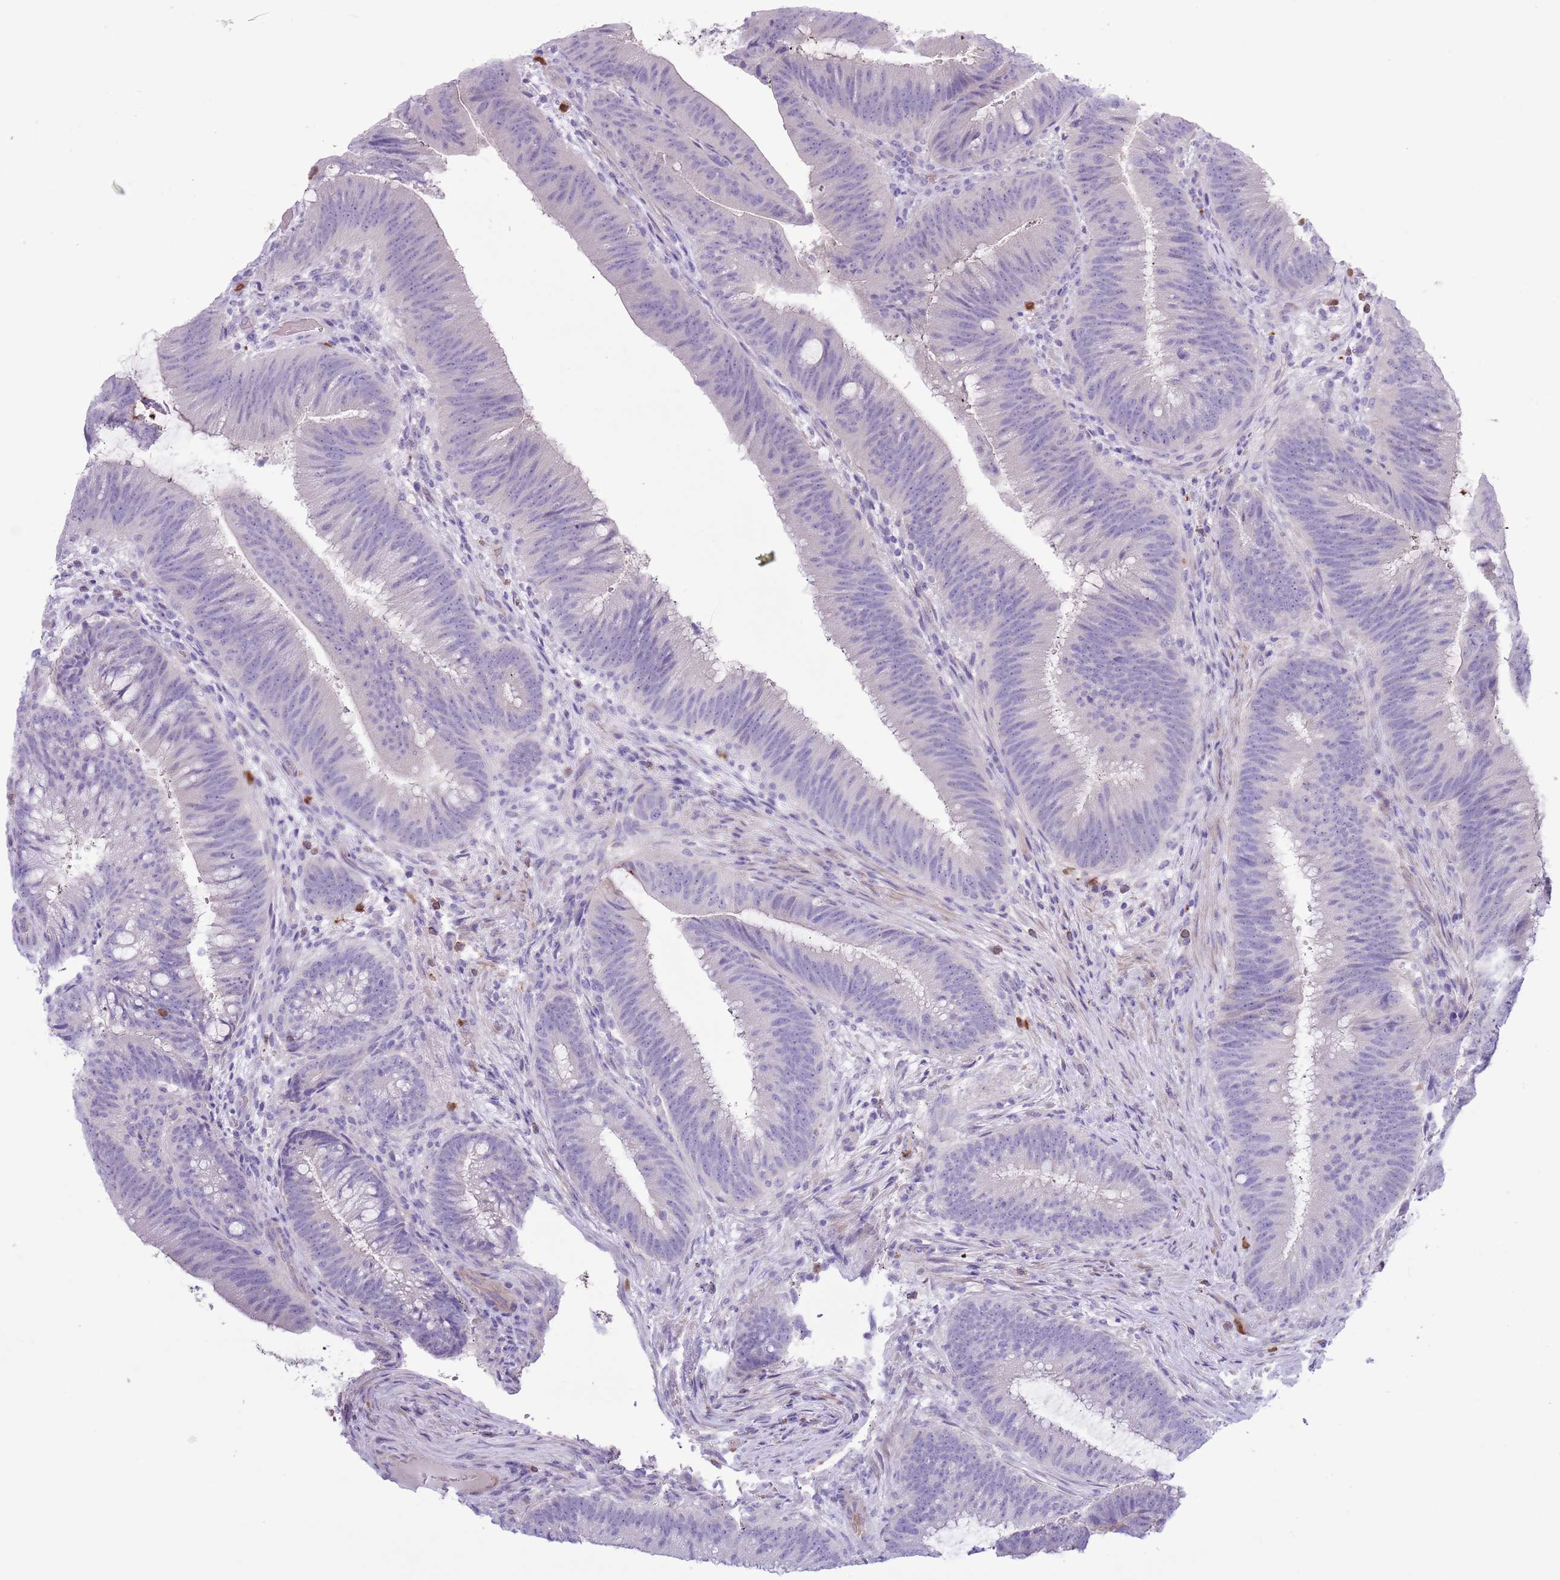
{"staining": {"intensity": "negative", "quantity": "none", "location": "none"}, "tissue": "colorectal cancer", "cell_type": "Tumor cells", "image_type": "cancer", "snomed": [{"axis": "morphology", "description": "Adenocarcinoma, NOS"}, {"axis": "topography", "description": "Colon"}], "caption": "Tumor cells show no significant protein staining in adenocarcinoma (colorectal).", "gene": "OR6M1", "patient": {"sex": "female", "age": 43}}